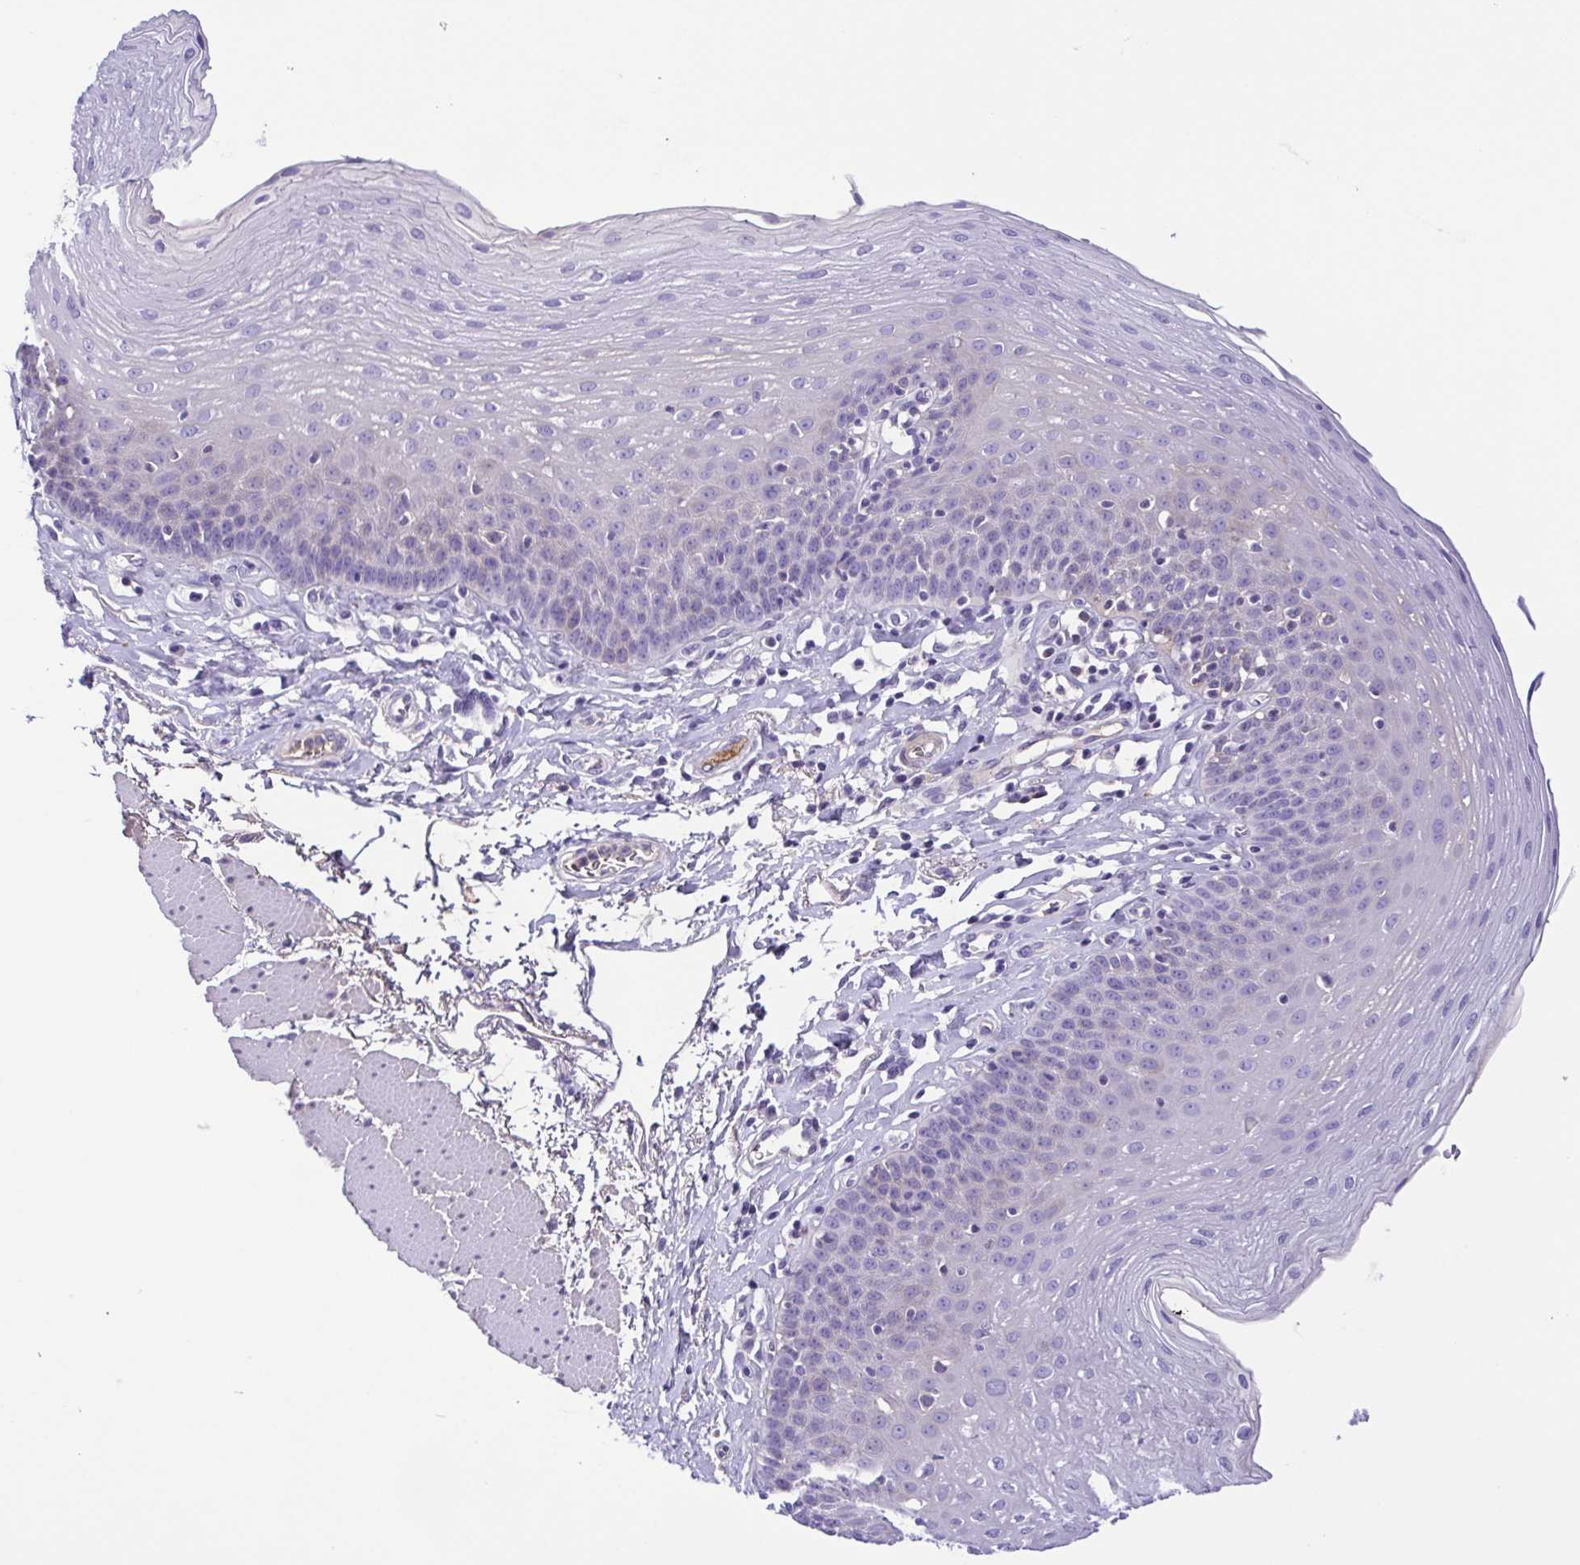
{"staining": {"intensity": "negative", "quantity": "none", "location": "none"}, "tissue": "esophagus", "cell_type": "Squamous epithelial cells", "image_type": "normal", "snomed": [{"axis": "morphology", "description": "Normal tissue, NOS"}, {"axis": "topography", "description": "Esophagus"}], "caption": "An immunohistochemistry photomicrograph of normal esophagus is shown. There is no staining in squamous epithelial cells of esophagus.", "gene": "IGFL1", "patient": {"sex": "female", "age": 81}}